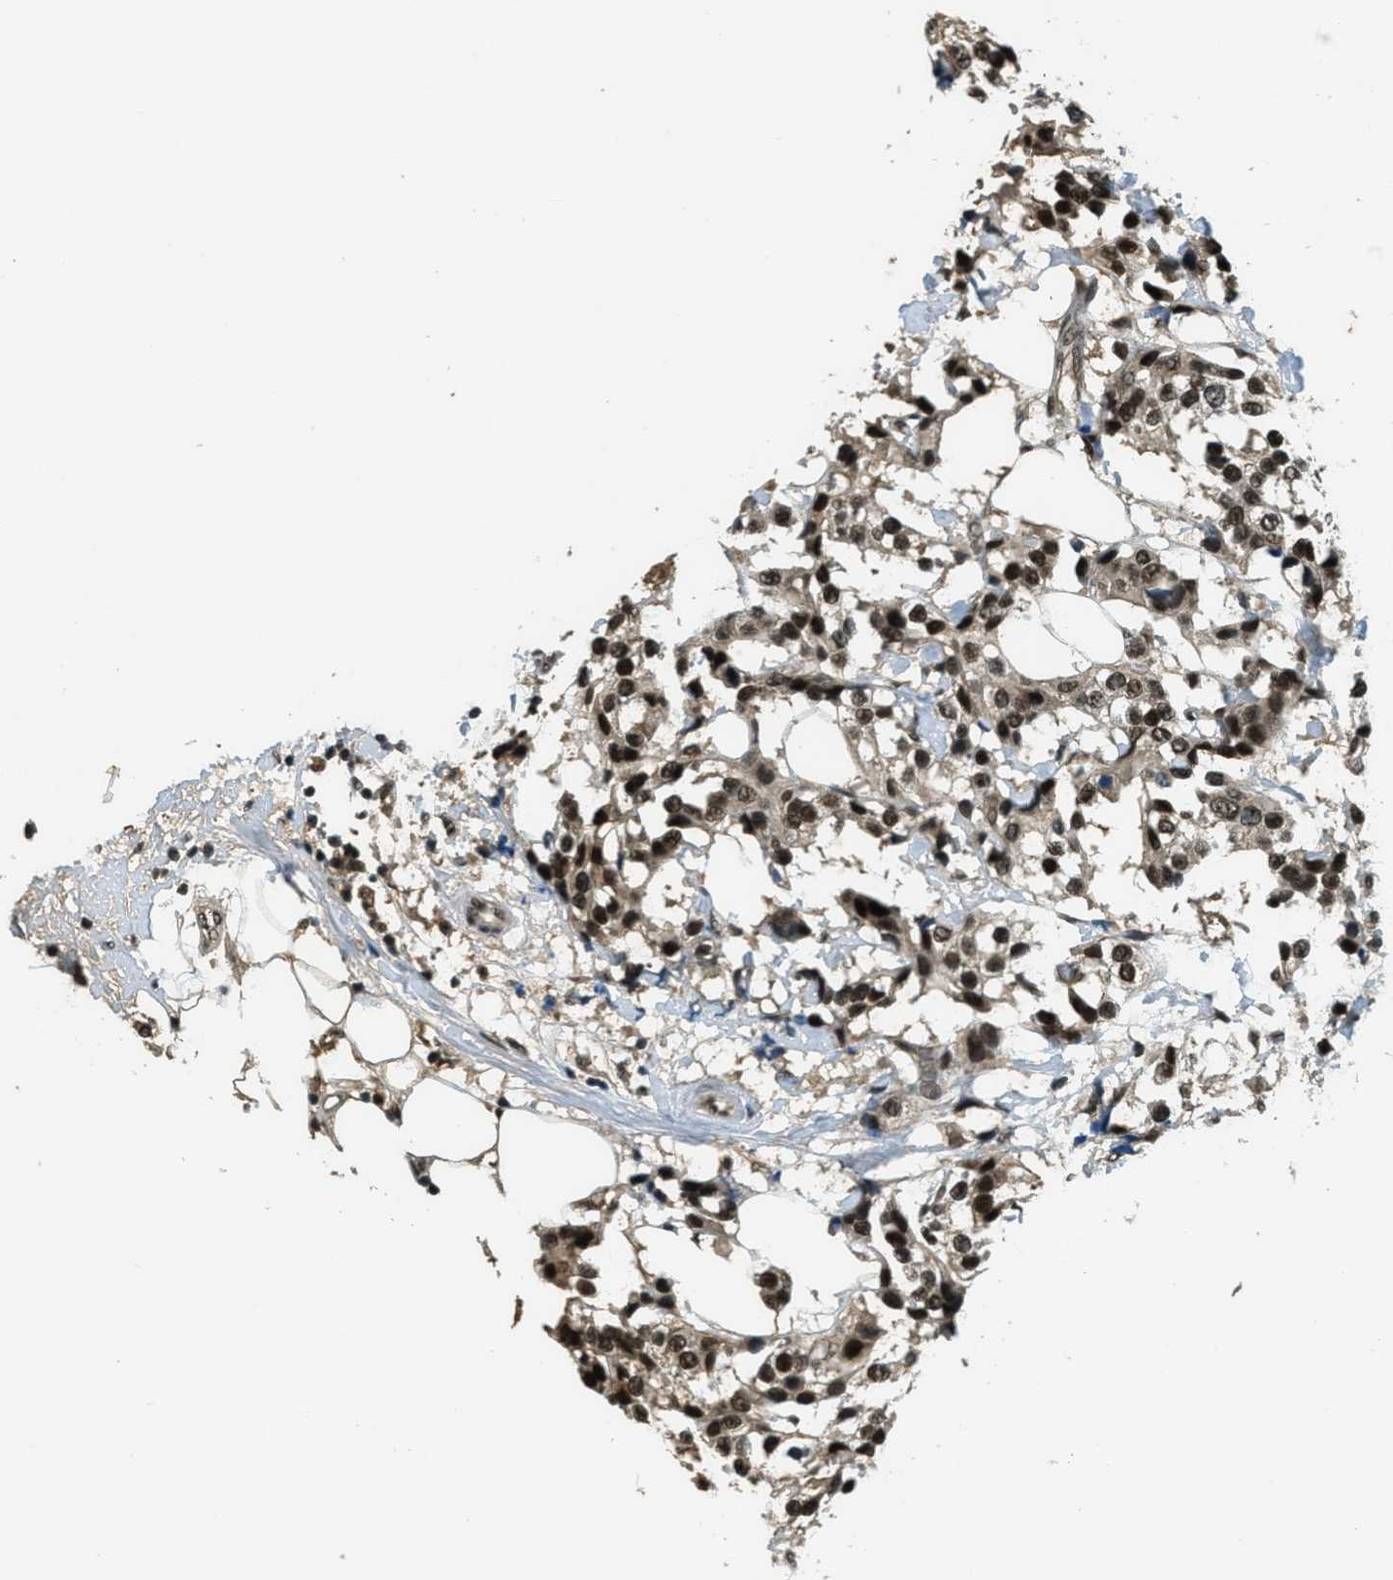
{"staining": {"intensity": "strong", "quantity": ">75%", "location": "nuclear"}, "tissue": "breast cancer", "cell_type": "Tumor cells", "image_type": "cancer", "snomed": [{"axis": "morphology", "description": "Normal tissue, NOS"}, {"axis": "morphology", "description": "Duct carcinoma"}, {"axis": "topography", "description": "Breast"}], "caption": "Immunohistochemistry (IHC) of human infiltrating ductal carcinoma (breast) exhibits high levels of strong nuclear expression in about >75% of tumor cells. (DAB (3,3'-diaminobenzidine) IHC with brightfield microscopy, high magnification).", "gene": "ZNF148", "patient": {"sex": "female", "age": 39}}